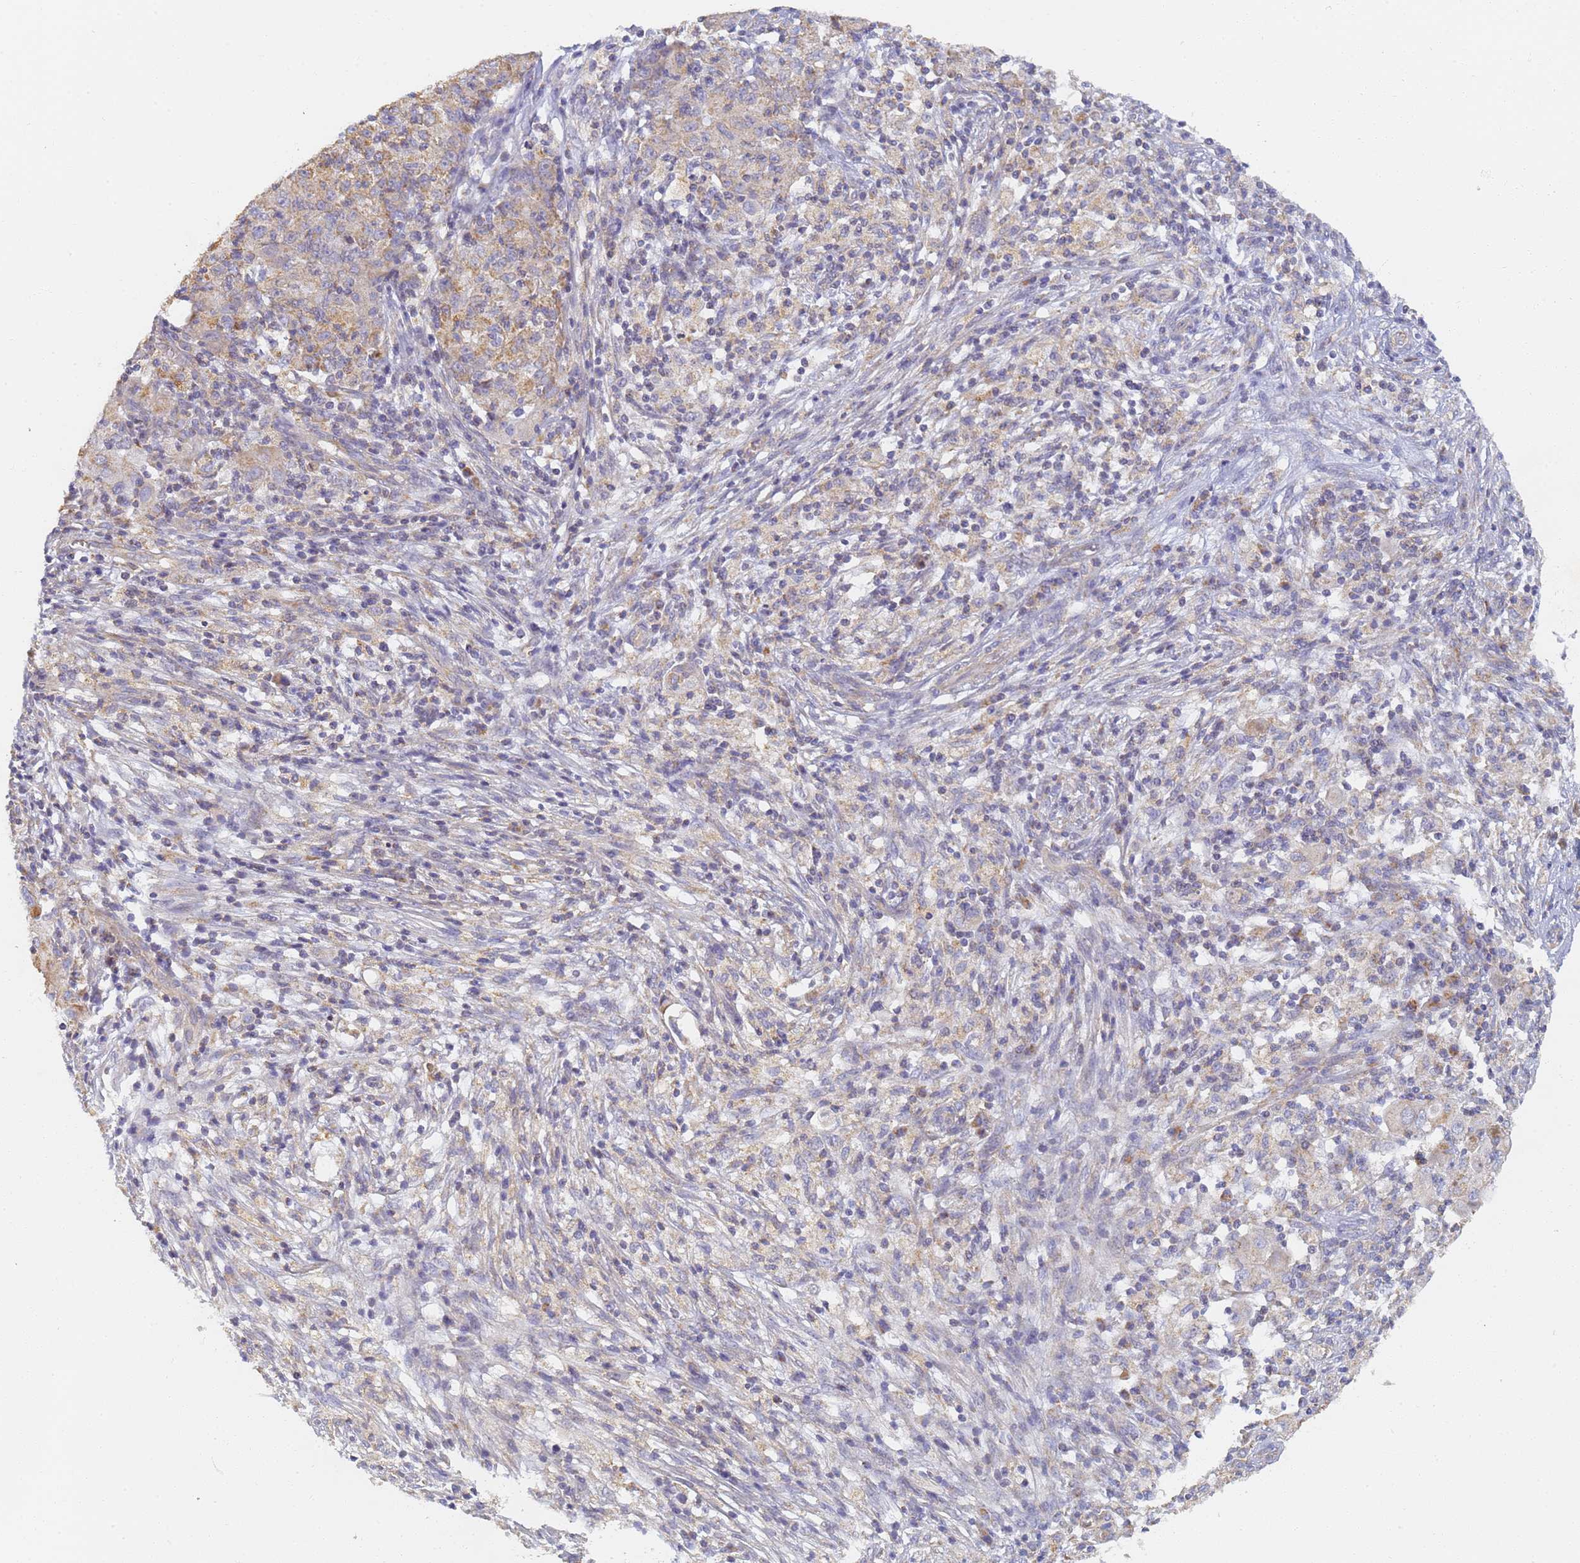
{"staining": {"intensity": "moderate", "quantity": "25%-75%", "location": "cytoplasmic/membranous"}, "tissue": "ovarian cancer", "cell_type": "Tumor cells", "image_type": "cancer", "snomed": [{"axis": "morphology", "description": "Carcinoma, endometroid"}, {"axis": "topography", "description": "Ovary"}], "caption": "A brown stain labels moderate cytoplasmic/membranous expression of a protein in ovarian endometroid carcinoma tumor cells.", "gene": "UTP23", "patient": {"sex": "female", "age": 42}}